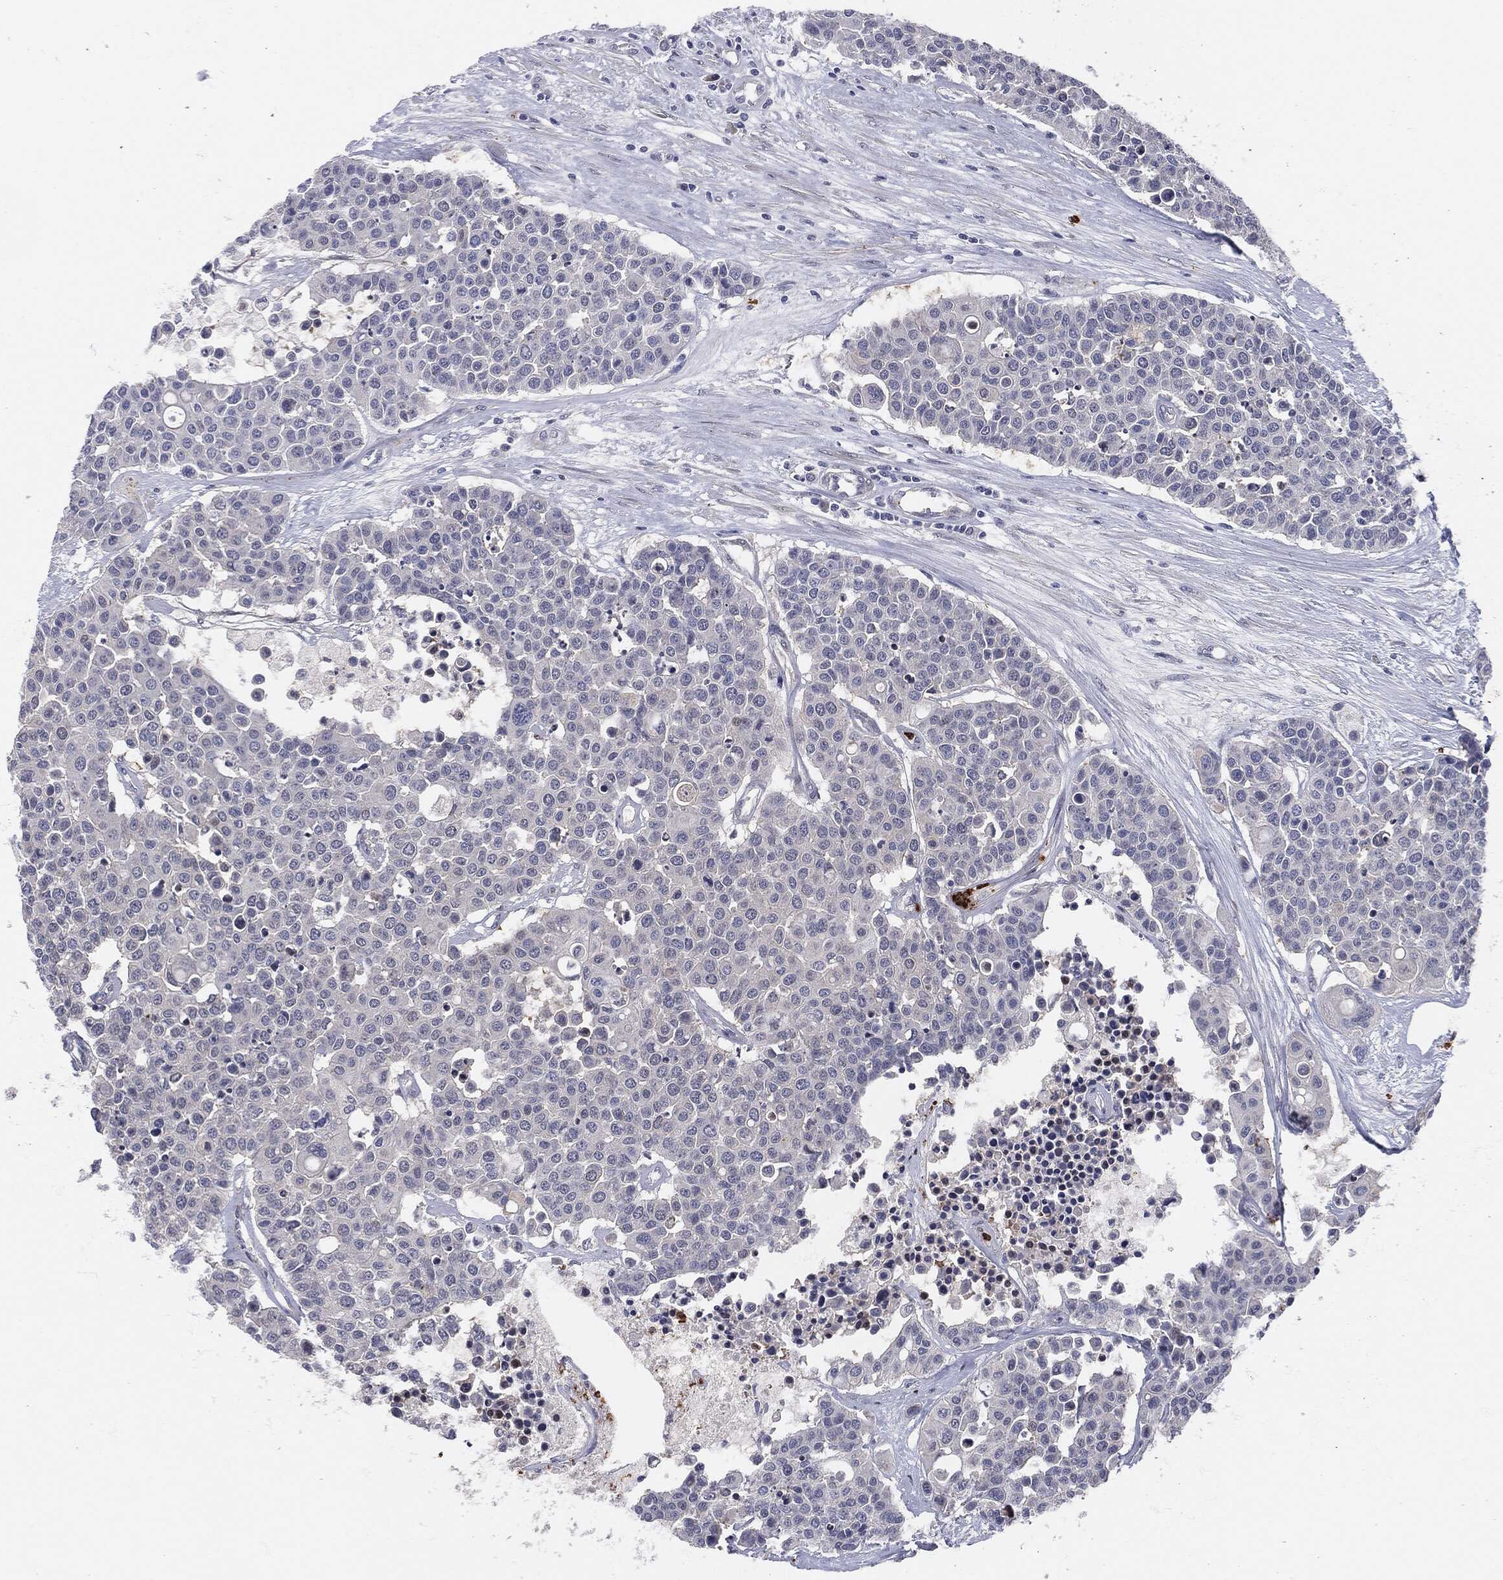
{"staining": {"intensity": "negative", "quantity": "none", "location": "none"}, "tissue": "carcinoid", "cell_type": "Tumor cells", "image_type": "cancer", "snomed": [{"axis": "morphology", "description": "Carcinoid, malignant, NOS"}, {"axis": "topography", "description": "Colon"}], "caption": "Immunohistochemical staining of malignant carcinoid demonstrates no significant expression in tumor cells.", "gene": "MPO", "patient": {"sex": "male", "age": 81}}